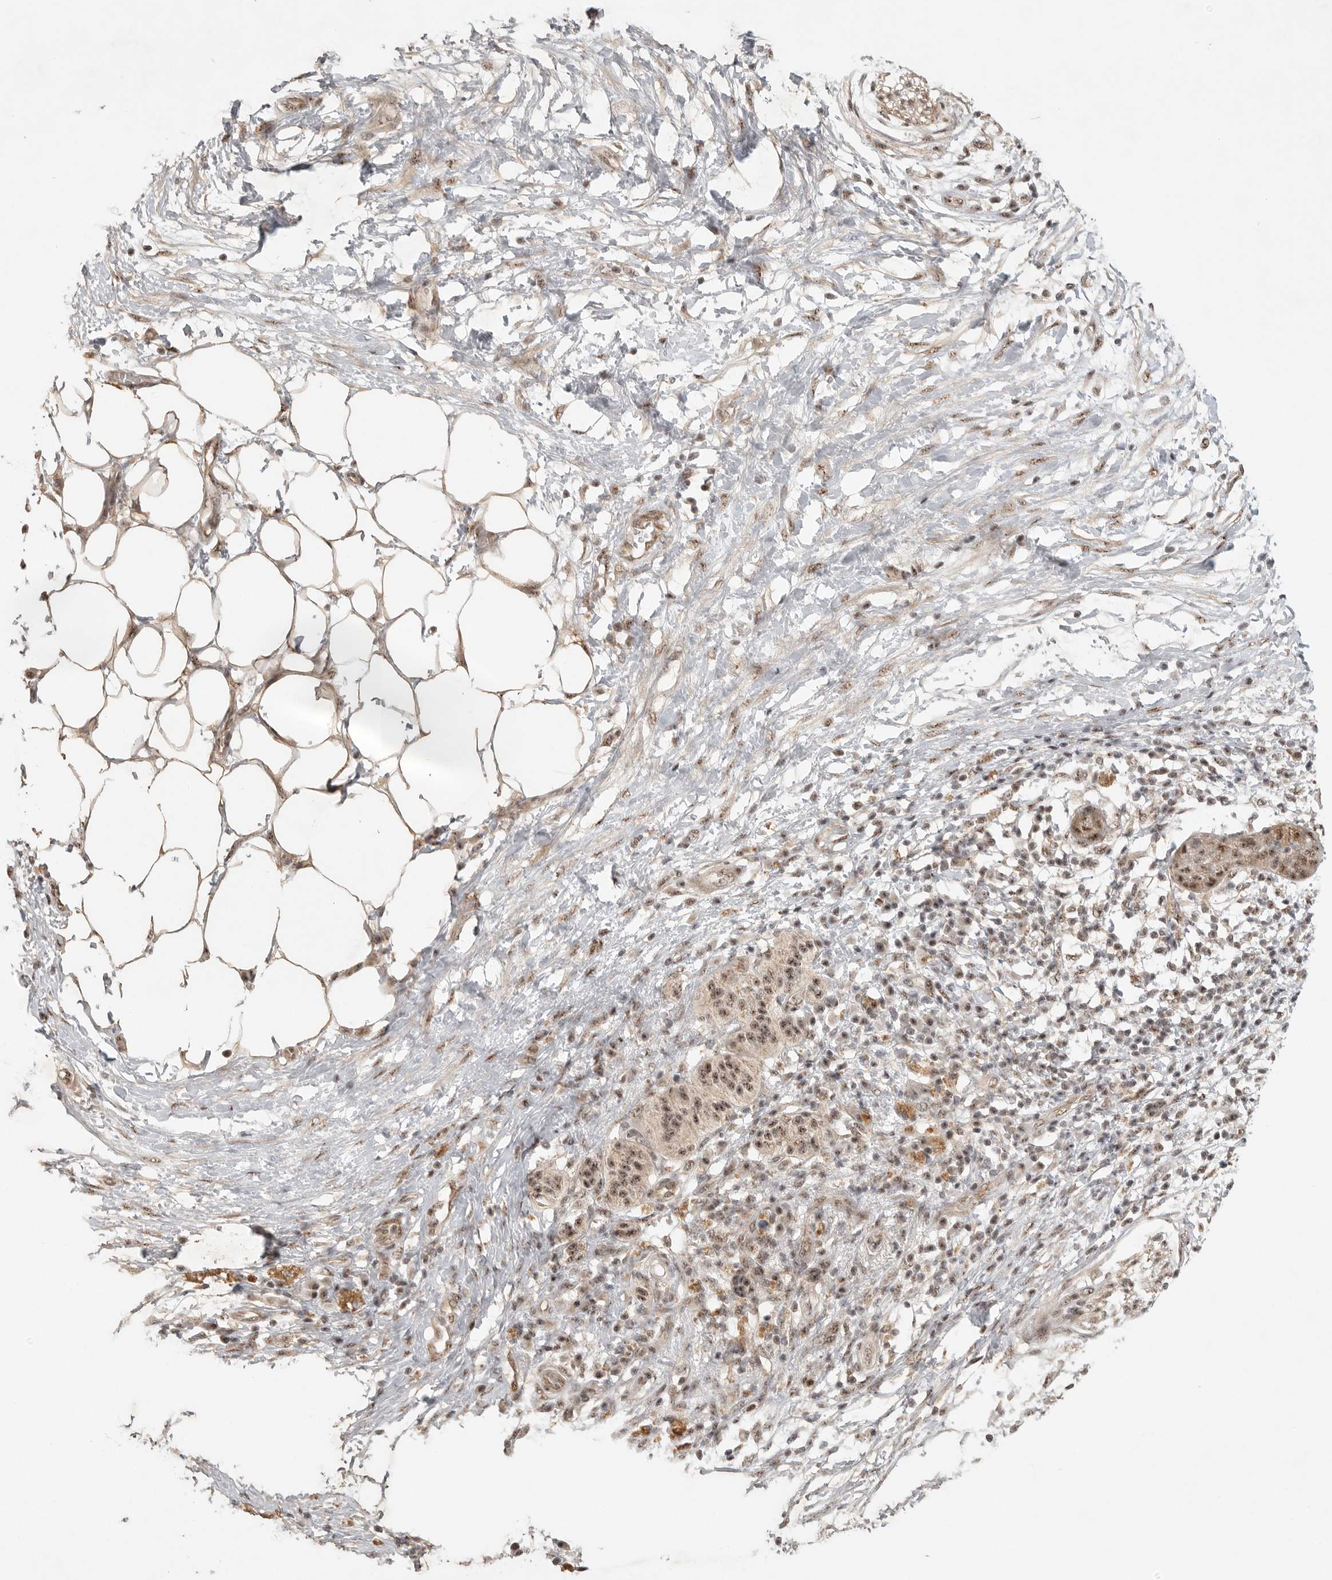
{"staining": {"intensity": "moderate", "quantity": ">75%", "location": "nuclear"}, "tissue": "pancreatic cancer", "cell_type": "Tumor cells", "image_type": "cancer", "snomed": [{"axis": "morphology", "description": "Adenocarcinoma, NOS"}, {"axis": "topography", "description": "Pancreas"}], "caption": "IHC of human pancreatic cancer (adenocarcinoma) reveals medium levels of moderate nuclear expression in about >75% of tumor cells.", "gene": "POMP", "patient": {"sex": "female", "age": 78}}